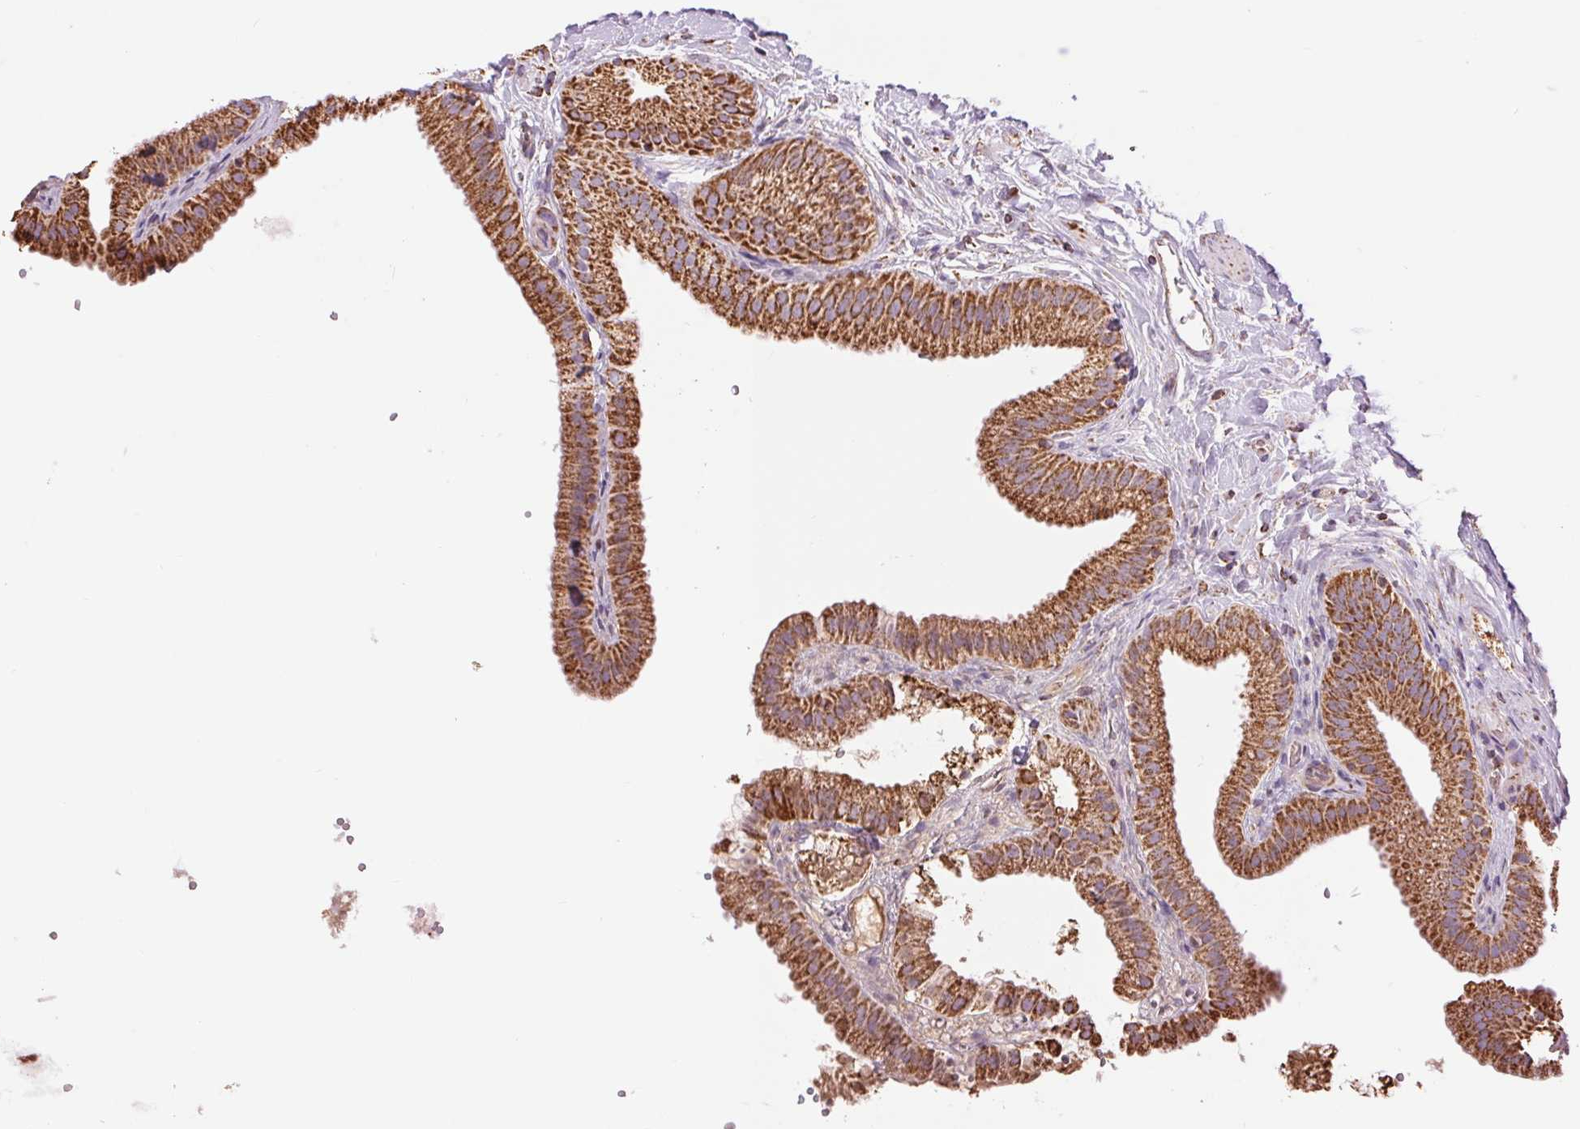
{"staining": {"intensity": "strong", "quantity": ">75%", "location": "cytoplasmic/membranous"}, "tissue": "gallbladder", "cell_type": "Glandular cells", "image_type": "normal", "snomed": [{"axis": "morphology", "description": "Normal tissue, NOS"}, {"axis": "topography", "description": "Gallbladder"}], "caption": "Gallbladder stained for a protein reveals strong cytoplasmic/membranous positivity in glandular cells. (DAB IHC with brightfield microscopy, high magnification).", "gene": "ATP5PB", "patient": {"sex": "female", "age": 63}}